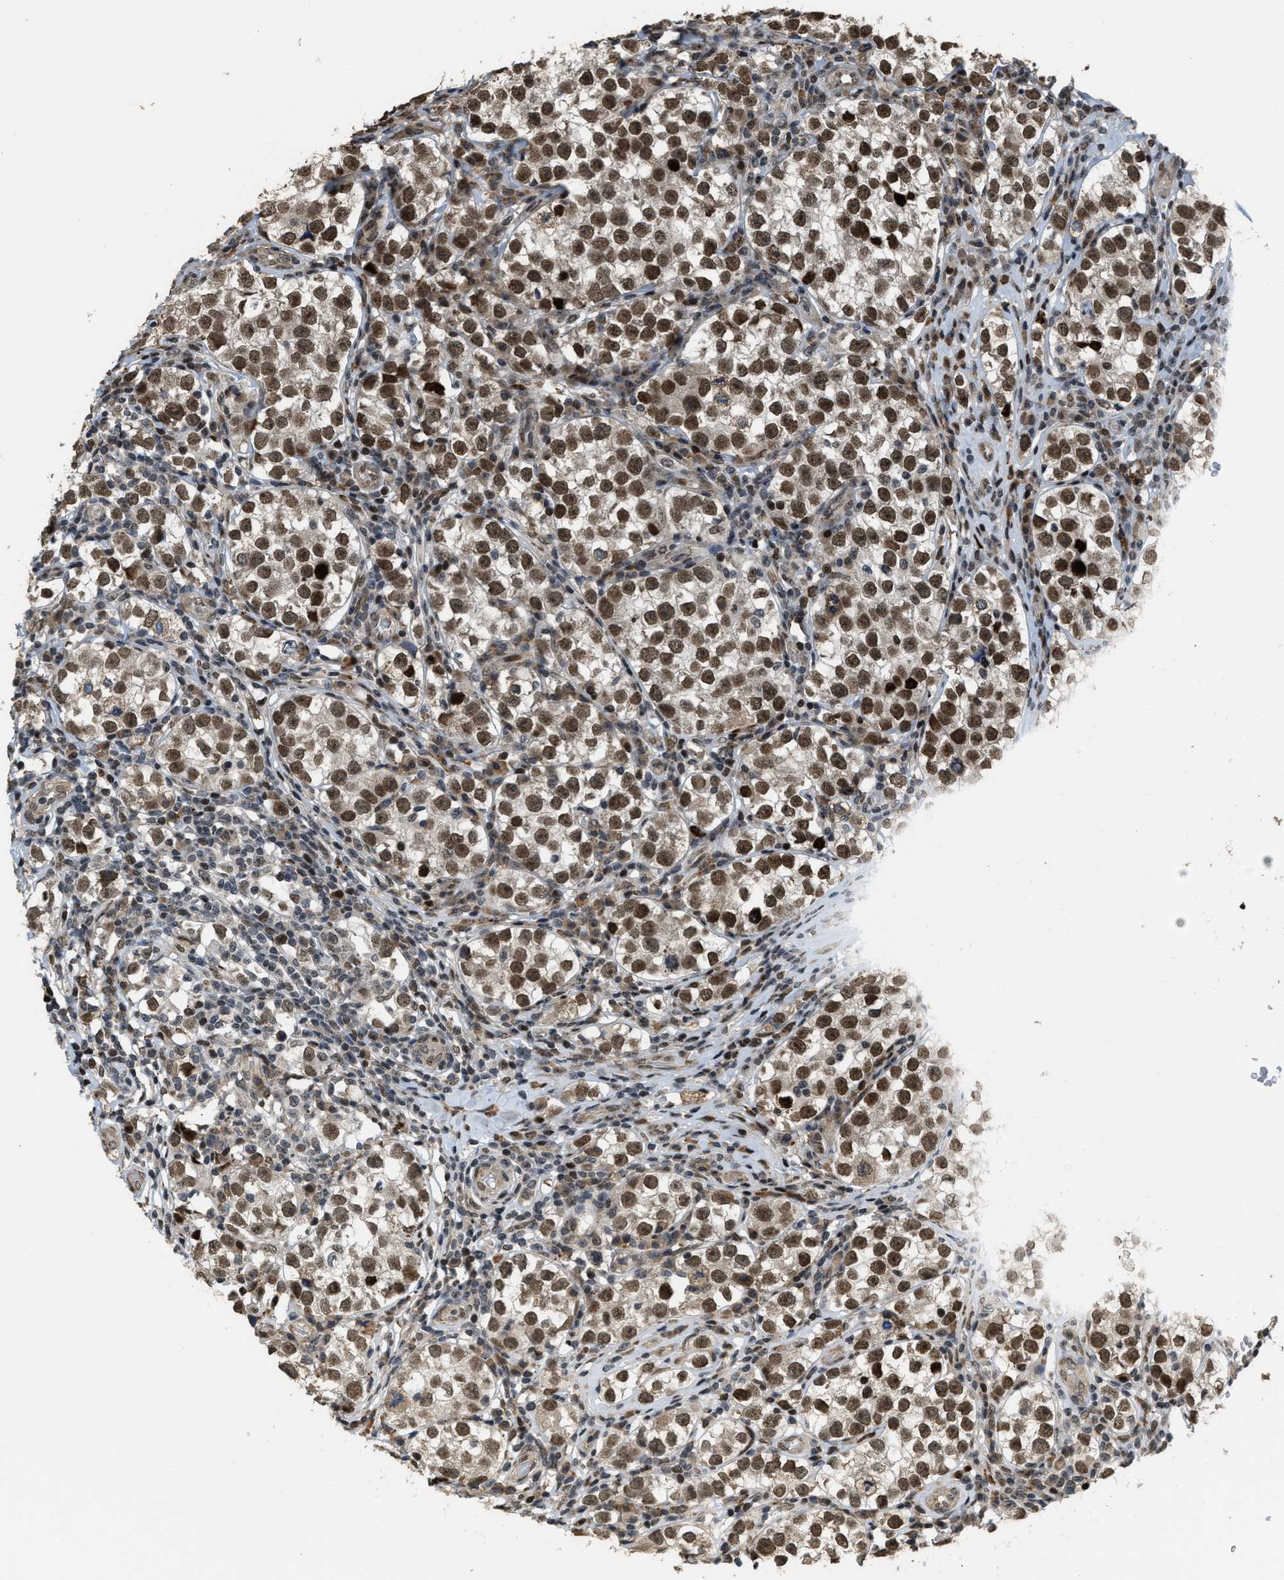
{"staining": {"intensity": "moderate", "quantity": ">75%", "location": "nuclear"}, "tissue": "testis cancer", "cell_type": "Tumor cells", "image_type": "cancer", "snomed": [{"axis": "morphology", "description": "Normal tissue, NOS"}, {"axis": "morphology", "description": "Seminoma, NOS"}, {"axis": "topography", "description": "Testis"}], "caption": "Protein staining of testis cancer (seminoma) tissue reveals moderate nuclear expression in about >75% of tumor cells.", "gene": "SERTAD2", "patient": {"sex": "male", "age": 43}}